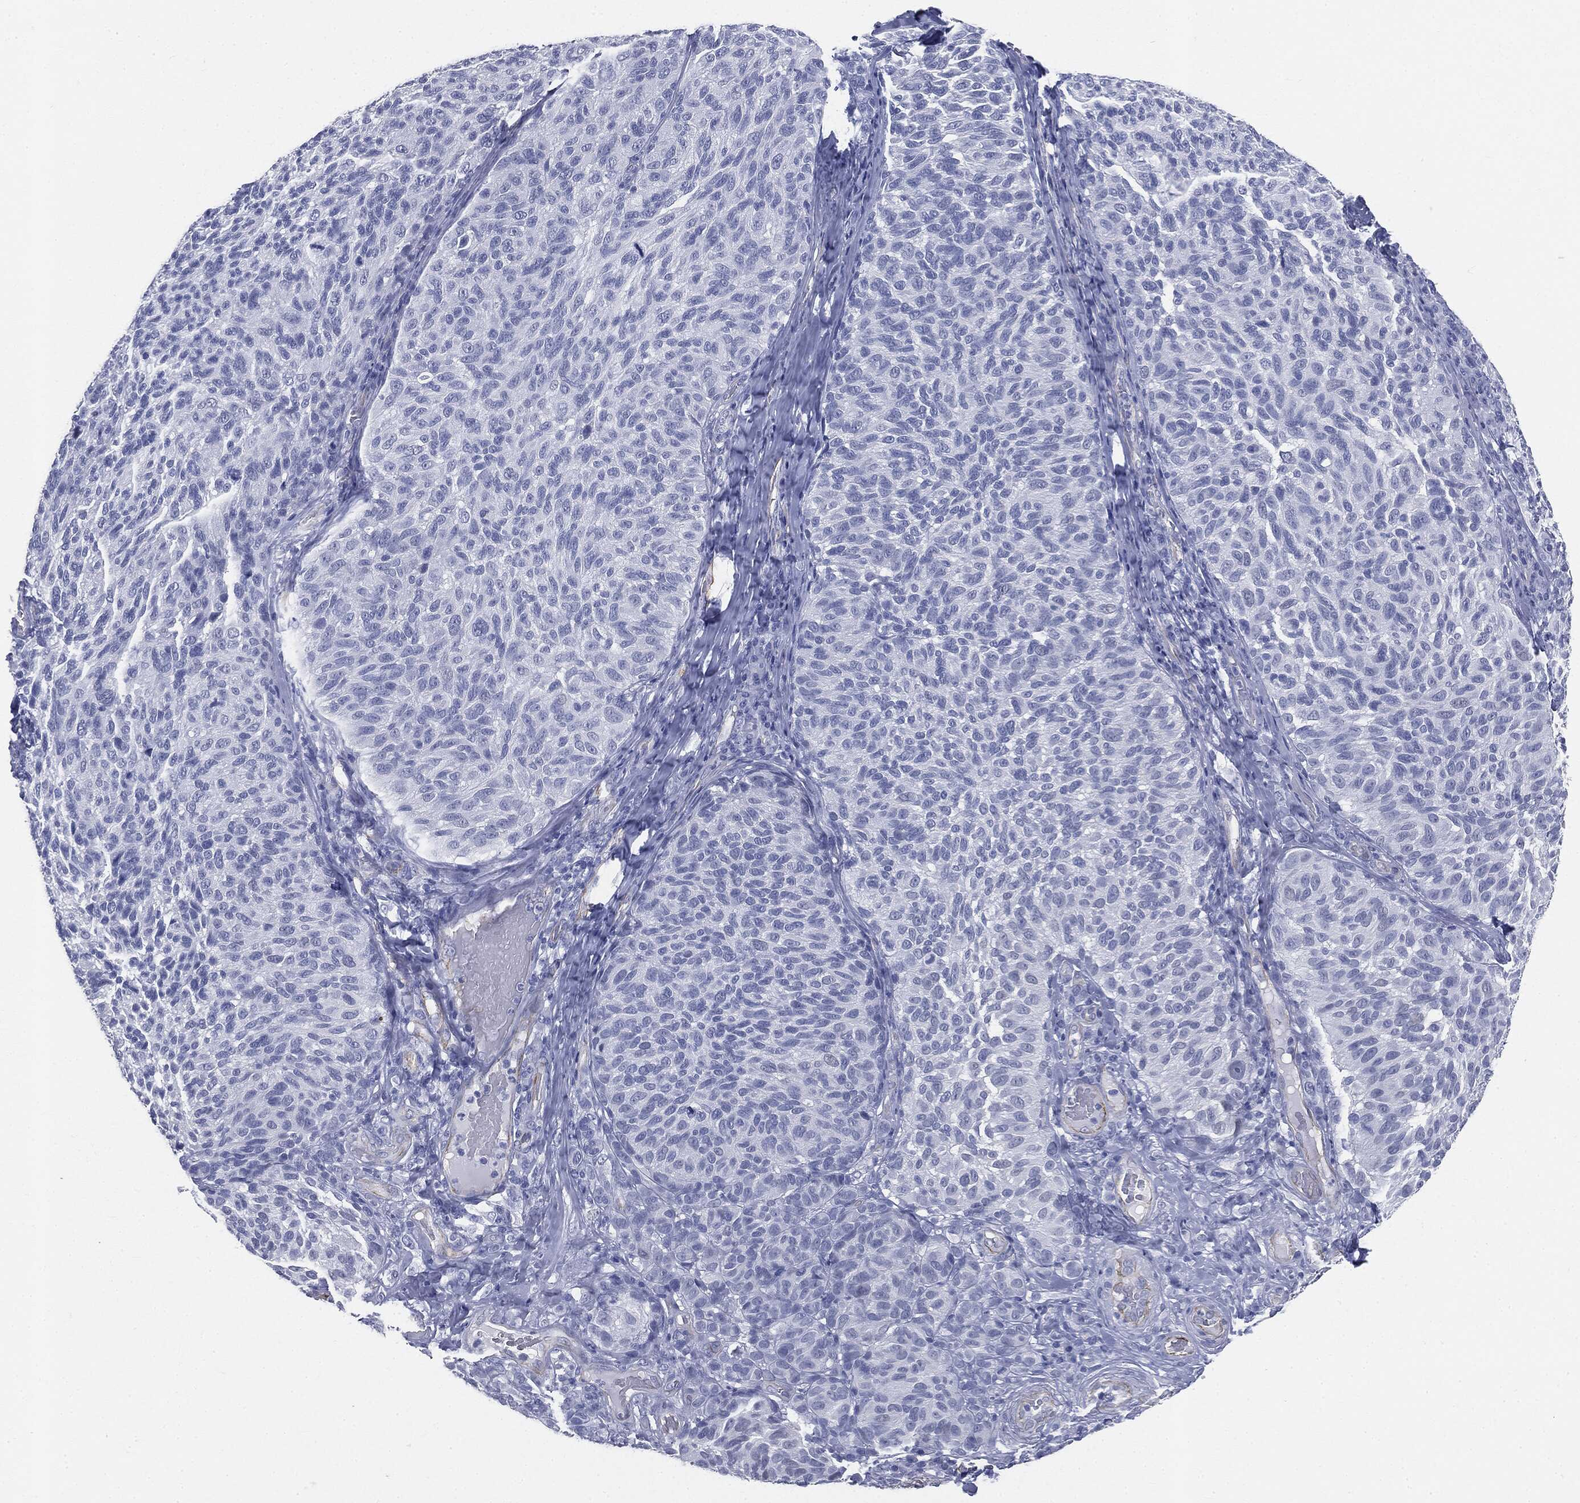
{"staining": {"intensity": "negative", "quantity": "none", "location": "none"}, "tissue": "melanoma", "cell_type": "Tumor cells", "image_type": "cancer", "snomed": [{"axis": "morphology", "description": "Malignant melanoma, NOS"}, {"axis": "topography", "description": "Skin"}], "caption": "Malignant melanoma stained for a protein using immunohistochemistry (IHC) demonstrates no positivity tumor cells.", "gene": "MUC5AC", "patient": {"sex": "female", "age": 73}}